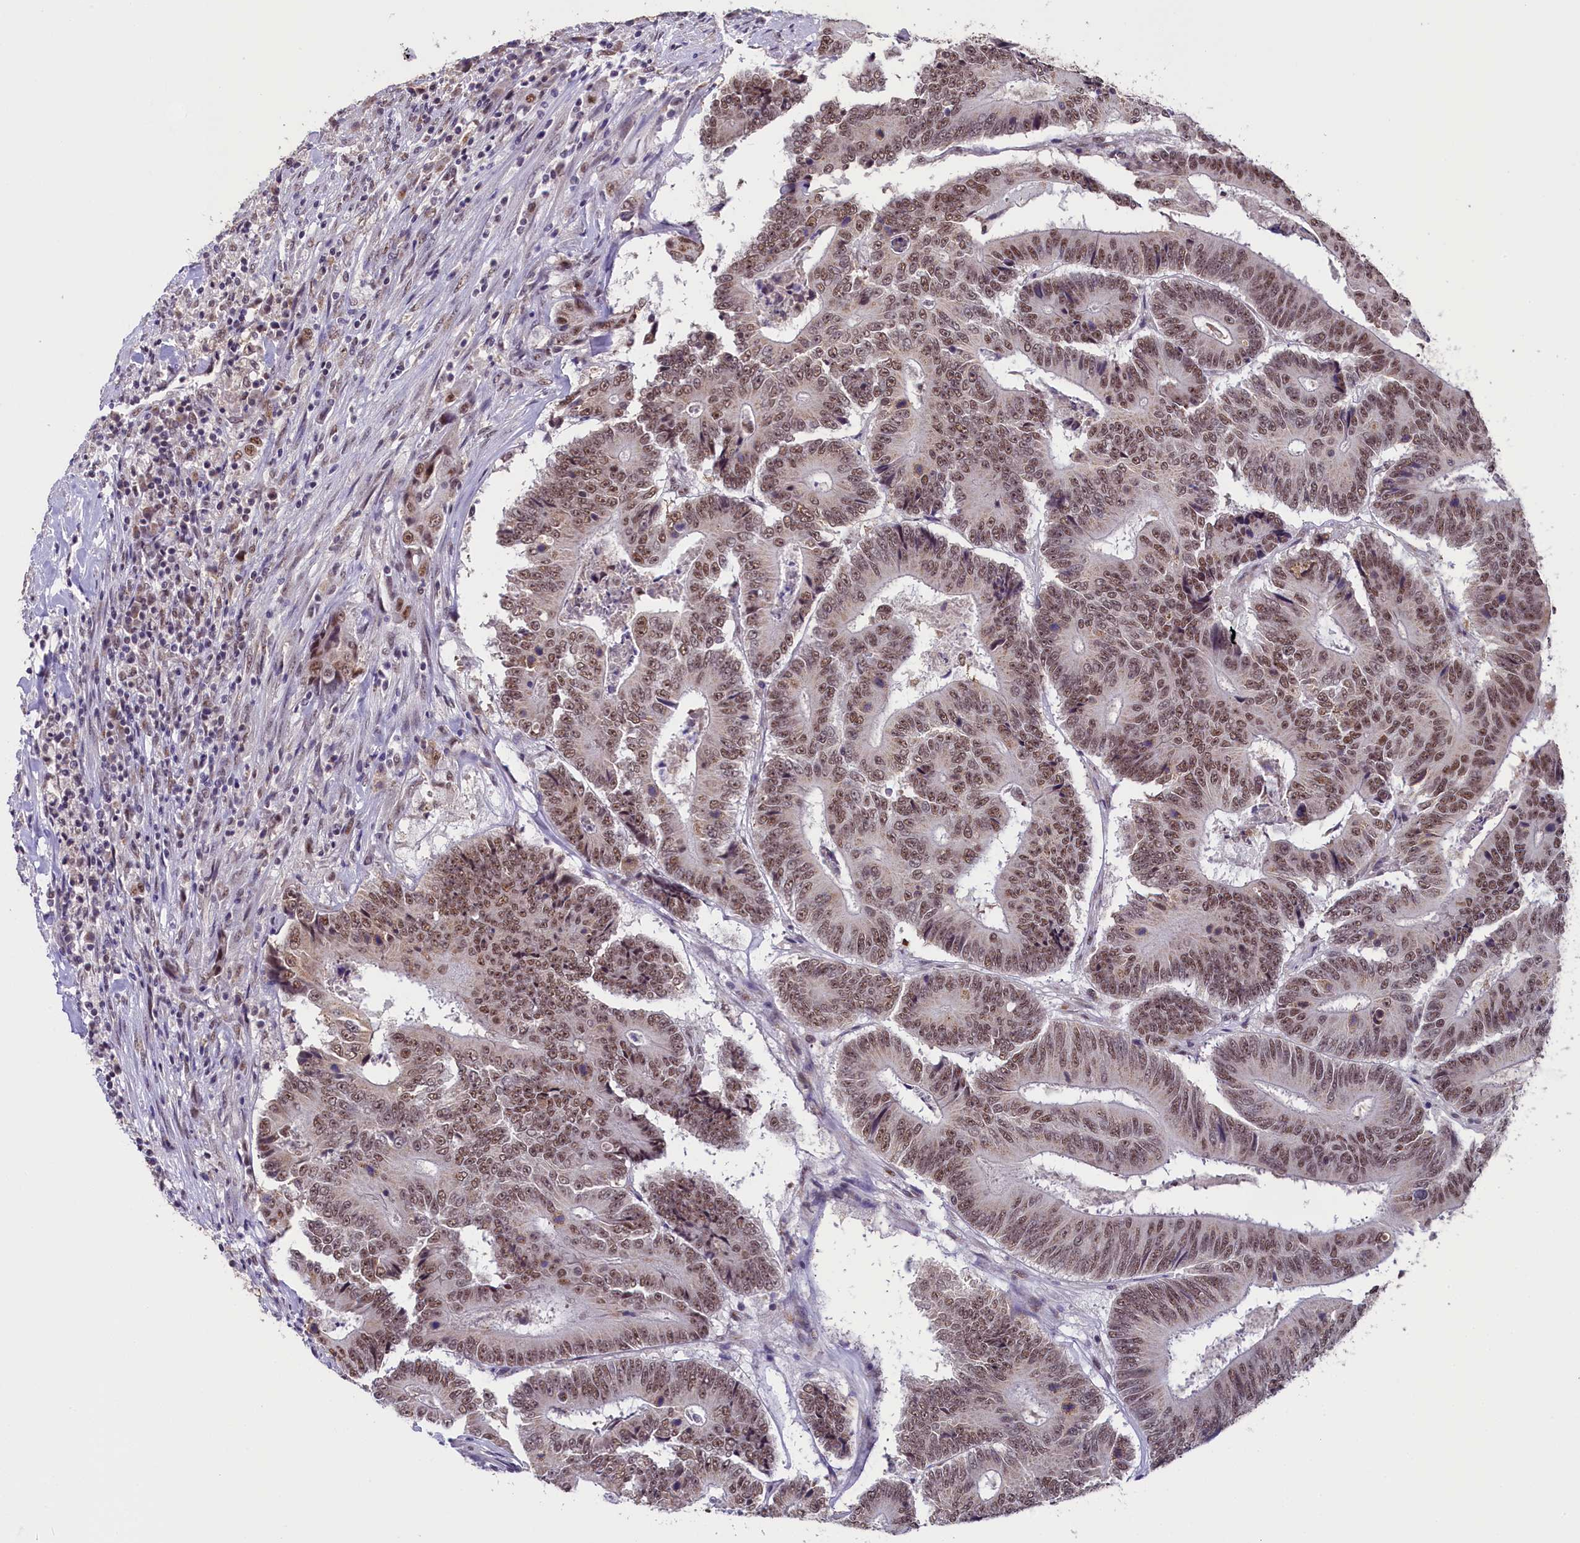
{"staining": {"intensity": "moderate", "quantity": ">75%", "location": "nuclear"}, "tissue": "colorectal cancer", "cell_type": "Tumor cells", "image_type": "cancer", "snomed": [{"axis": "morphology", "description": "Adenocarcinoma, NOS"}, {"axis": "topography", "description": "Colon"}], "caption": "This is an image of IHC staining of colorectal adenocarcinoma, which shows moderate staining in the nuclear of tumor cells.", "gene": "NCBP1", "patient": {"sex": "male", "age": 83}}